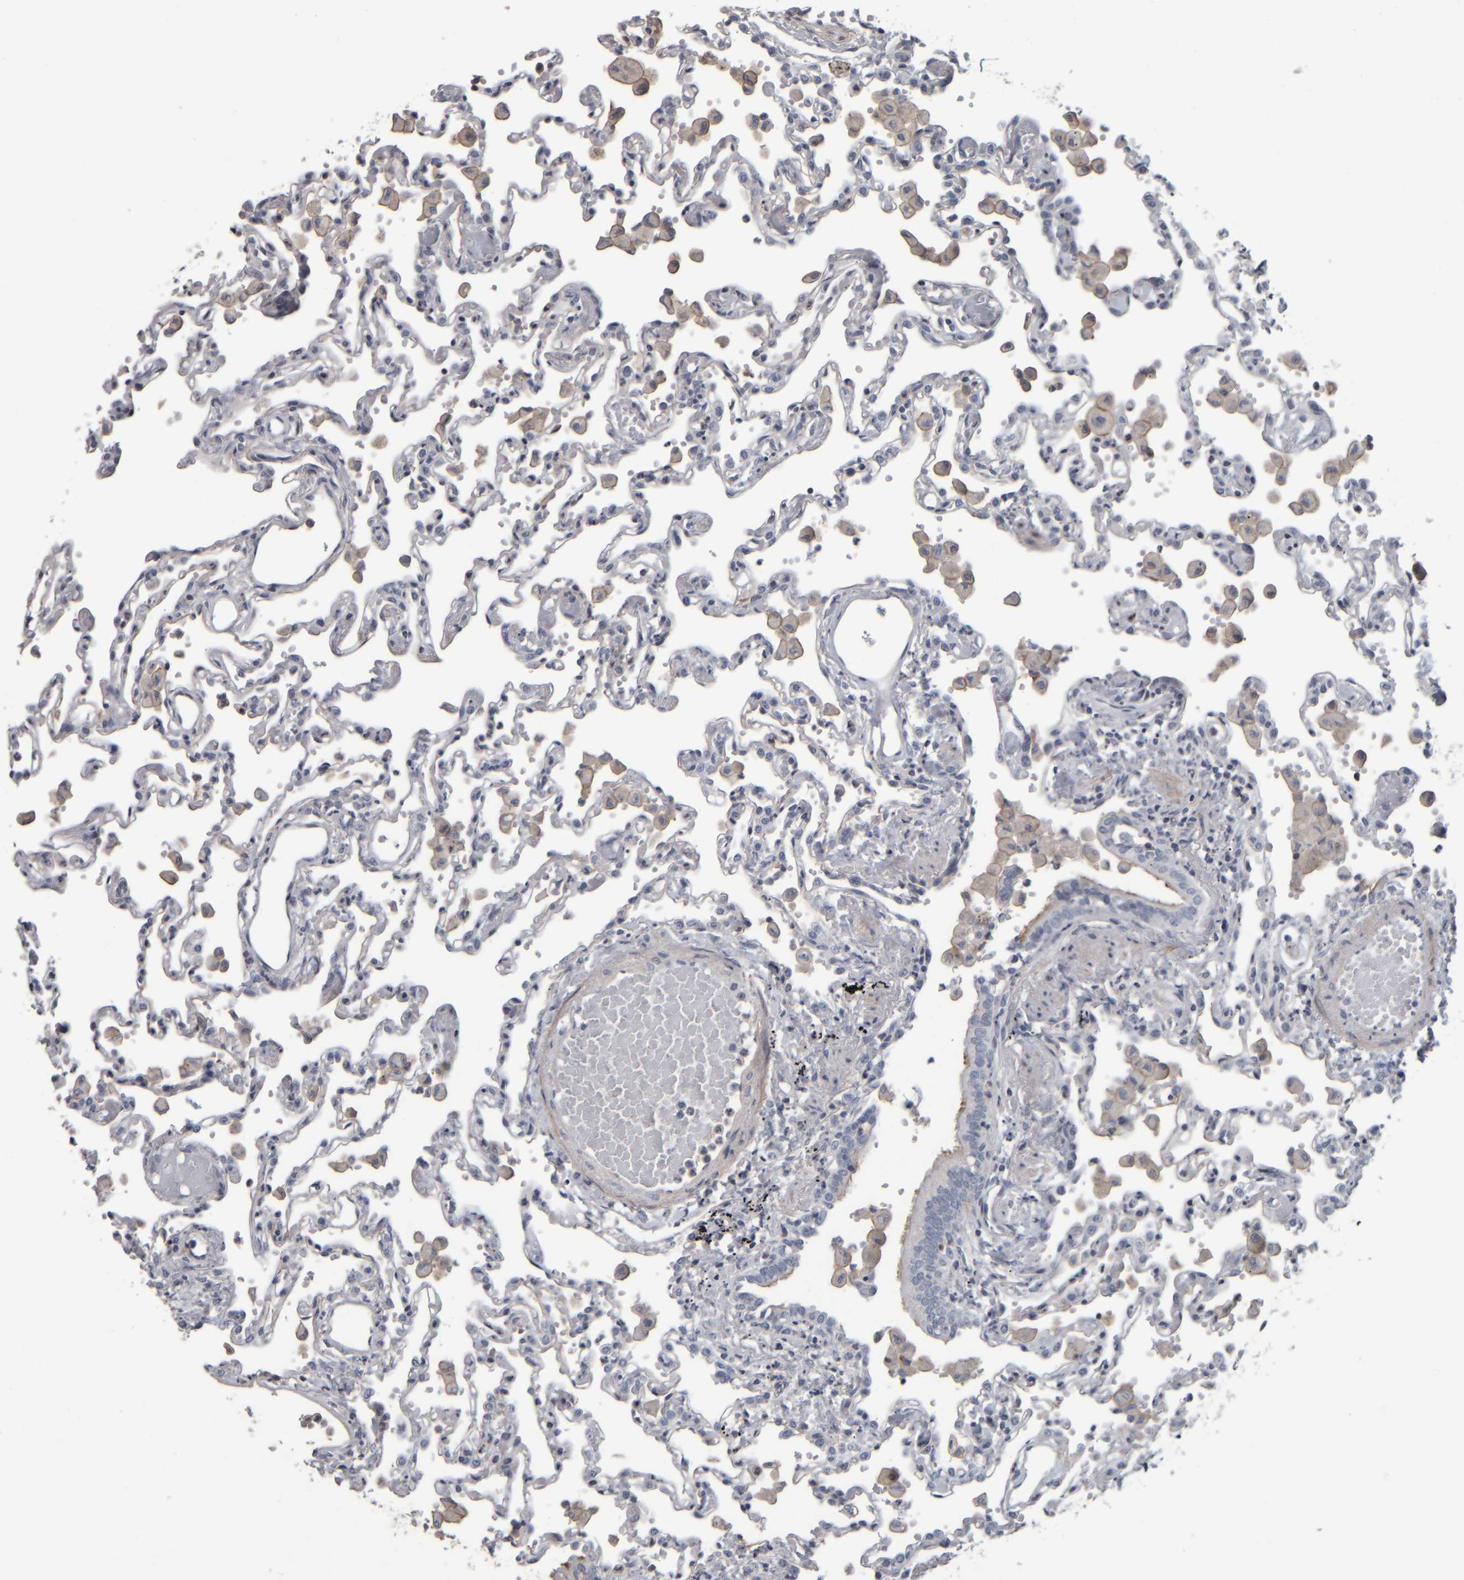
{"staining": {"intensity": "negative", "quantity": "none", "location": "none"}, "tissue": "lung", "cell_type": "Alveolar cells", "image_type": "normal", "snomed": [{"axis": "morphology", "description": "Normal tissue, NOS"}, {"axis": "topography", "description": "Bronchus"}, {"axis": "topography", "description": "Lung"}], "caption": "This is an IHC micrograph of unremarkable lung. There is no expression in alveolar cells.", "gene": "CAVIN4", "patient": {"sex": "female", "age": 49}}